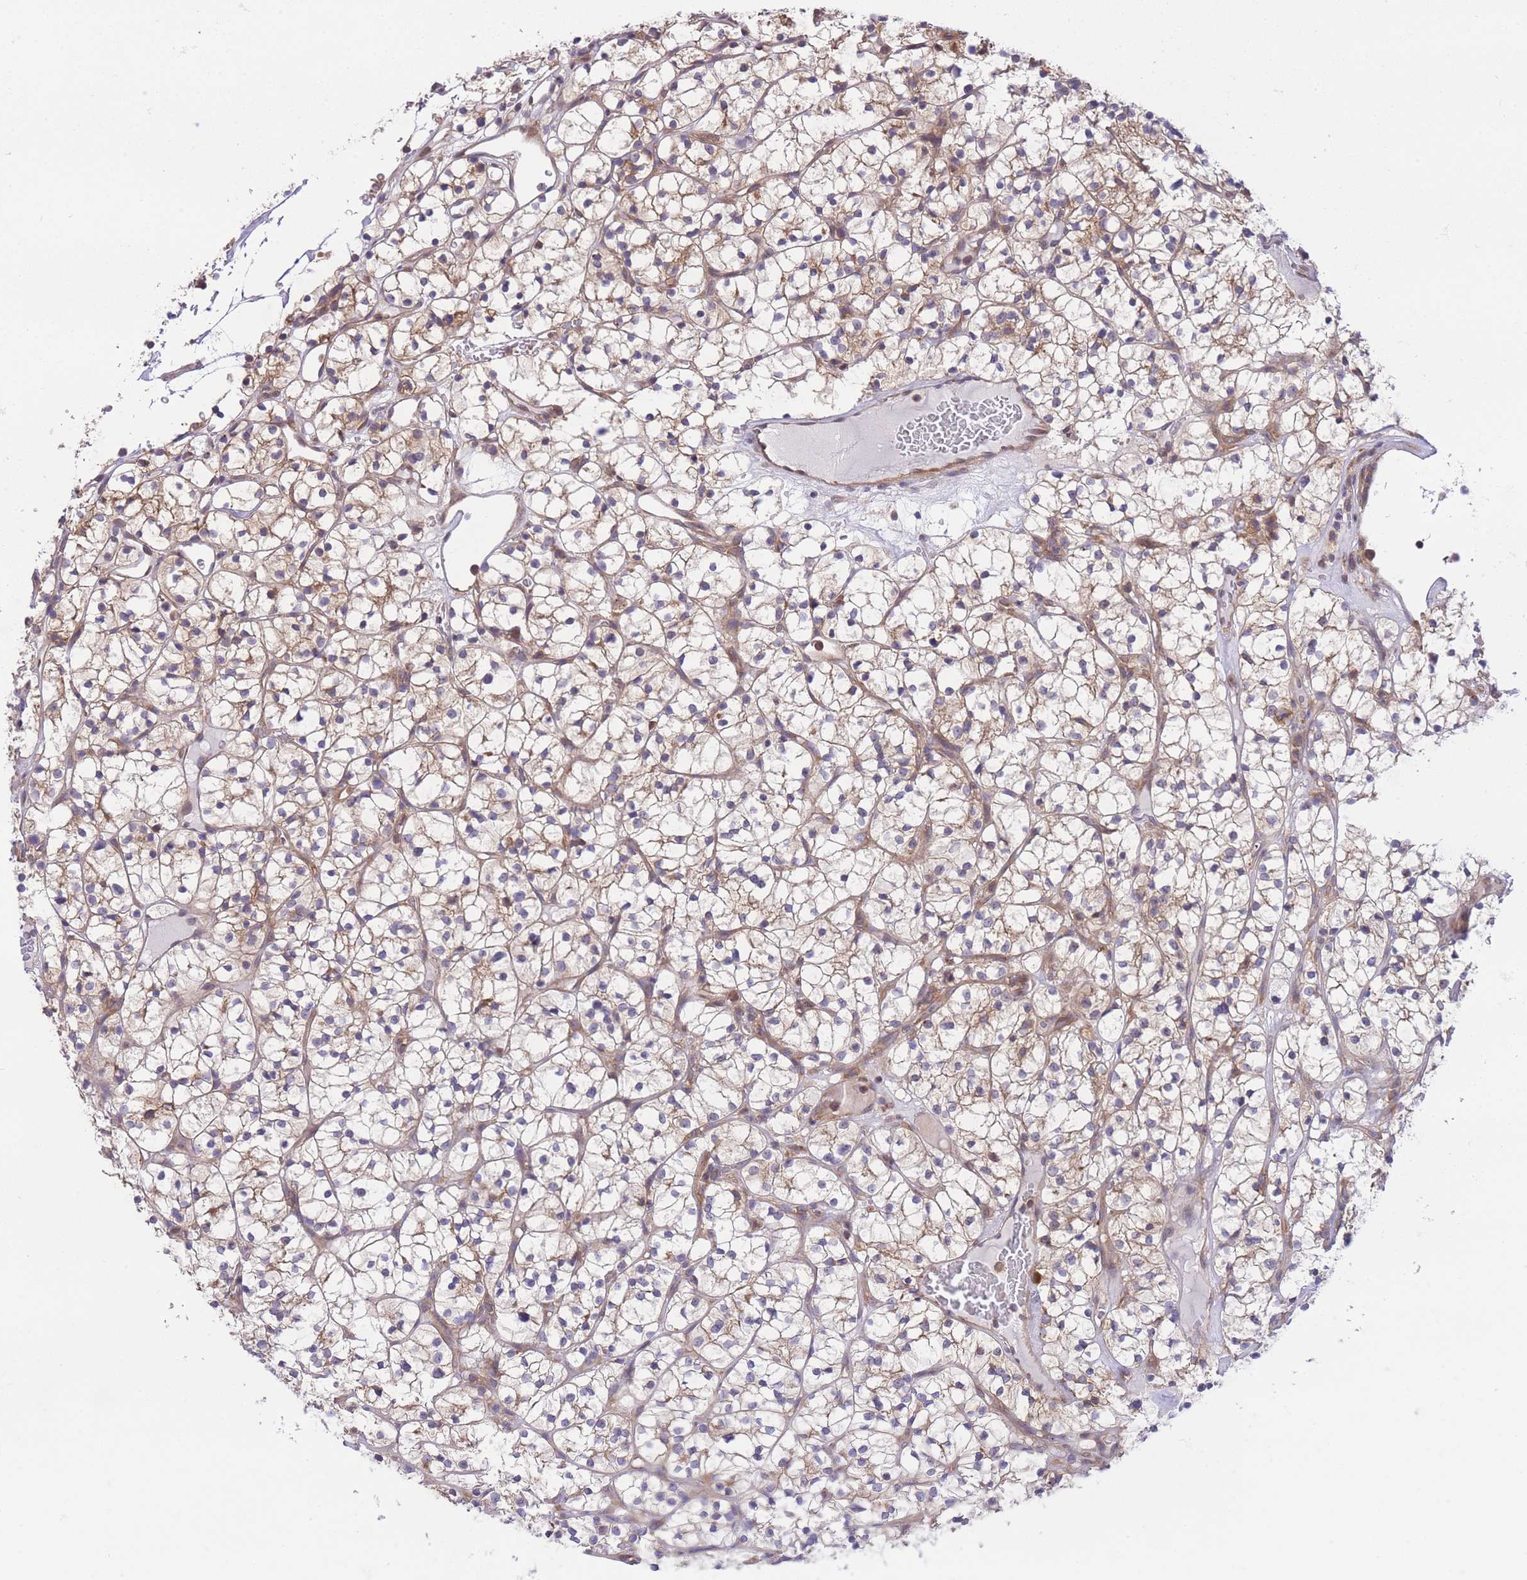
{"staining": {"intensity": "weak", "quantity": ">75%", "location": "cytoplasmic/membranous"}, "tissue": "renal cancer", "cell_type": "Tumor cells", "image_type": "cancer", "snomed": [{"axis": "morphology", "description": "Adenocarcinoma, NOS"}, {"axis": "topography", "description": "Kidney"}], "caption": "The immunohistochemical stain labels weak cytoplasmic/membranous positivity in tumor cells of renal cancer tissue. The staining was performed using DAB (3,3'-diaminobenzidine), with brown indicating positive protein expression. Nuclei are stained blue with hematoxylin.", "gene": "EIF2B2", "patient": {"sex": "female", "age": 64}}